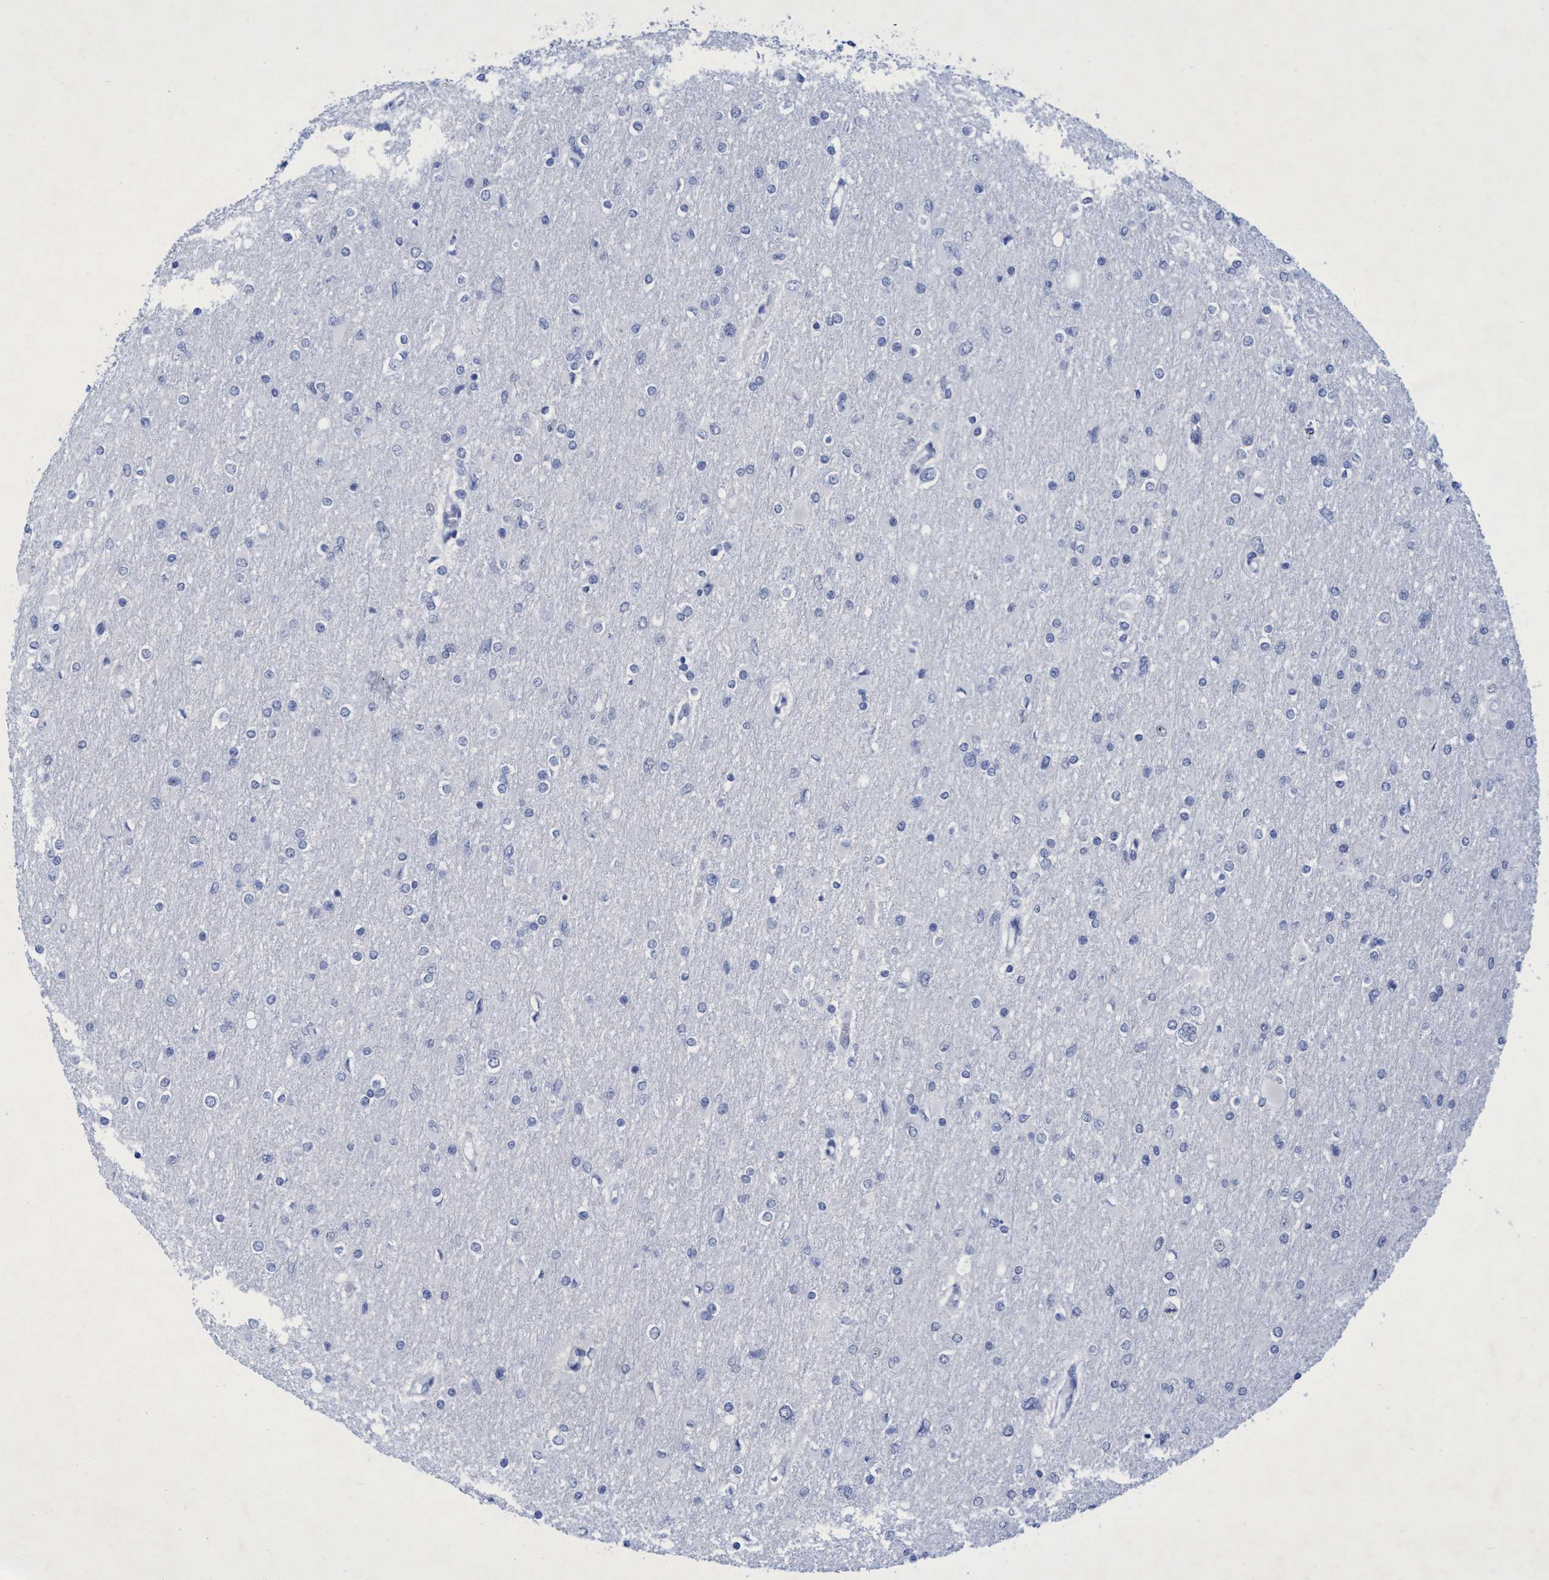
{"staining": {"intensity": "negative", "quantity": "none", "location": "none"}, "tissue": "glioma", "cell_type": "Tumor cells", "image_type": "cancer", "snomed": [{"axis": "morphology", "description": "Glioma, malignant, High grade"}, {"axis": "topography", "description": "Cerebral cortex"}], "caption": "Malignant high-grade glioma was stained to show a protein in brown. There is no significant positivity in tumor cells.", "gene": "R3HCC1", "patient": {"sex": "female", "age": 36}}